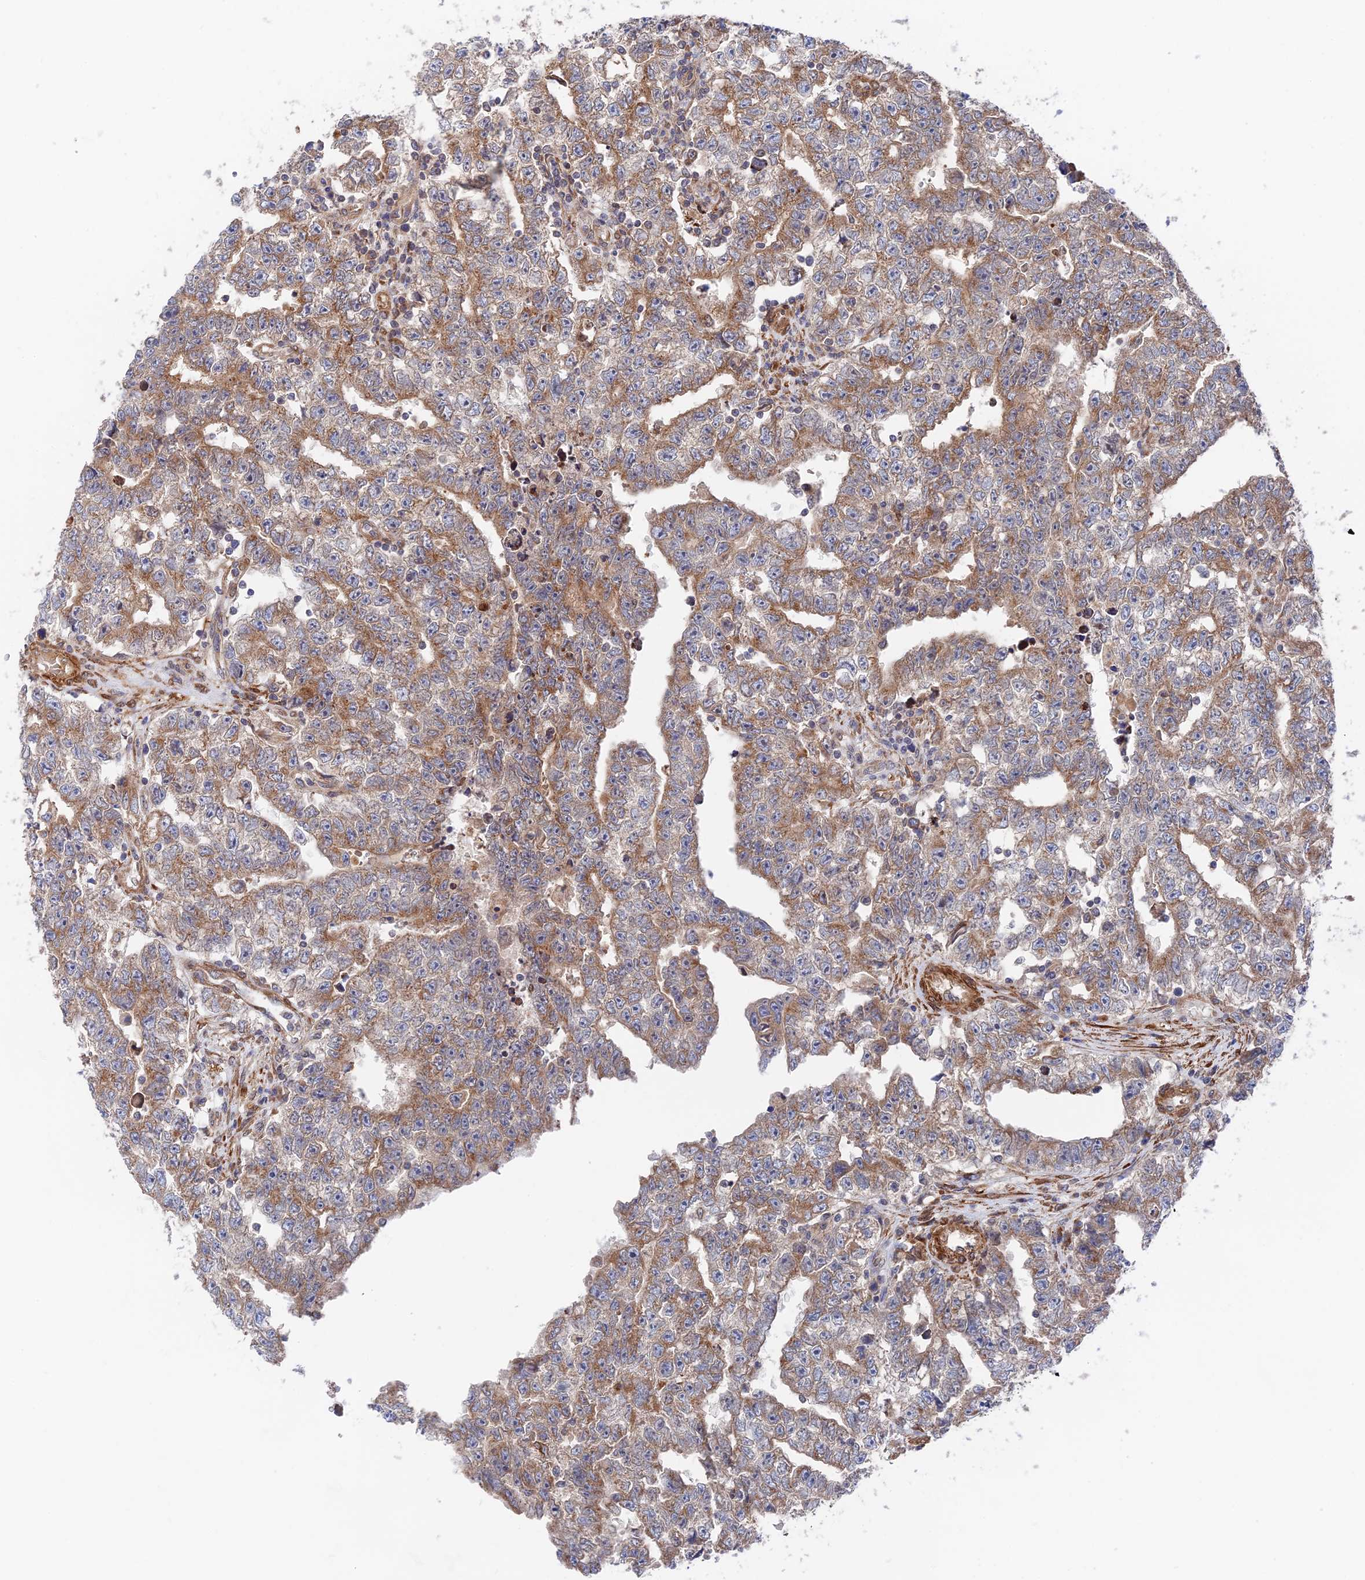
{"staining": {"intensity": "moderate", "quantity": ">75%", "location": "cytoplasmic/membranous"}, "tissue": "testis cancer", "cell_type": "Tumor cells", "image_type": "cancer", "snomed": [{"axis": "morphology", "description": "Carcinoma, Embryonal, NOS"}, {"axis": "topography", "description": "Testis"}], "caption": "Moderate cytoplasmic/membranous expression for a protein is present in about >75% of tumor cells of testis cancer (embryonal carcinoma) using IHC.", "gene": "ZNF320", "patient": {"sex": "male", "age": 25}}